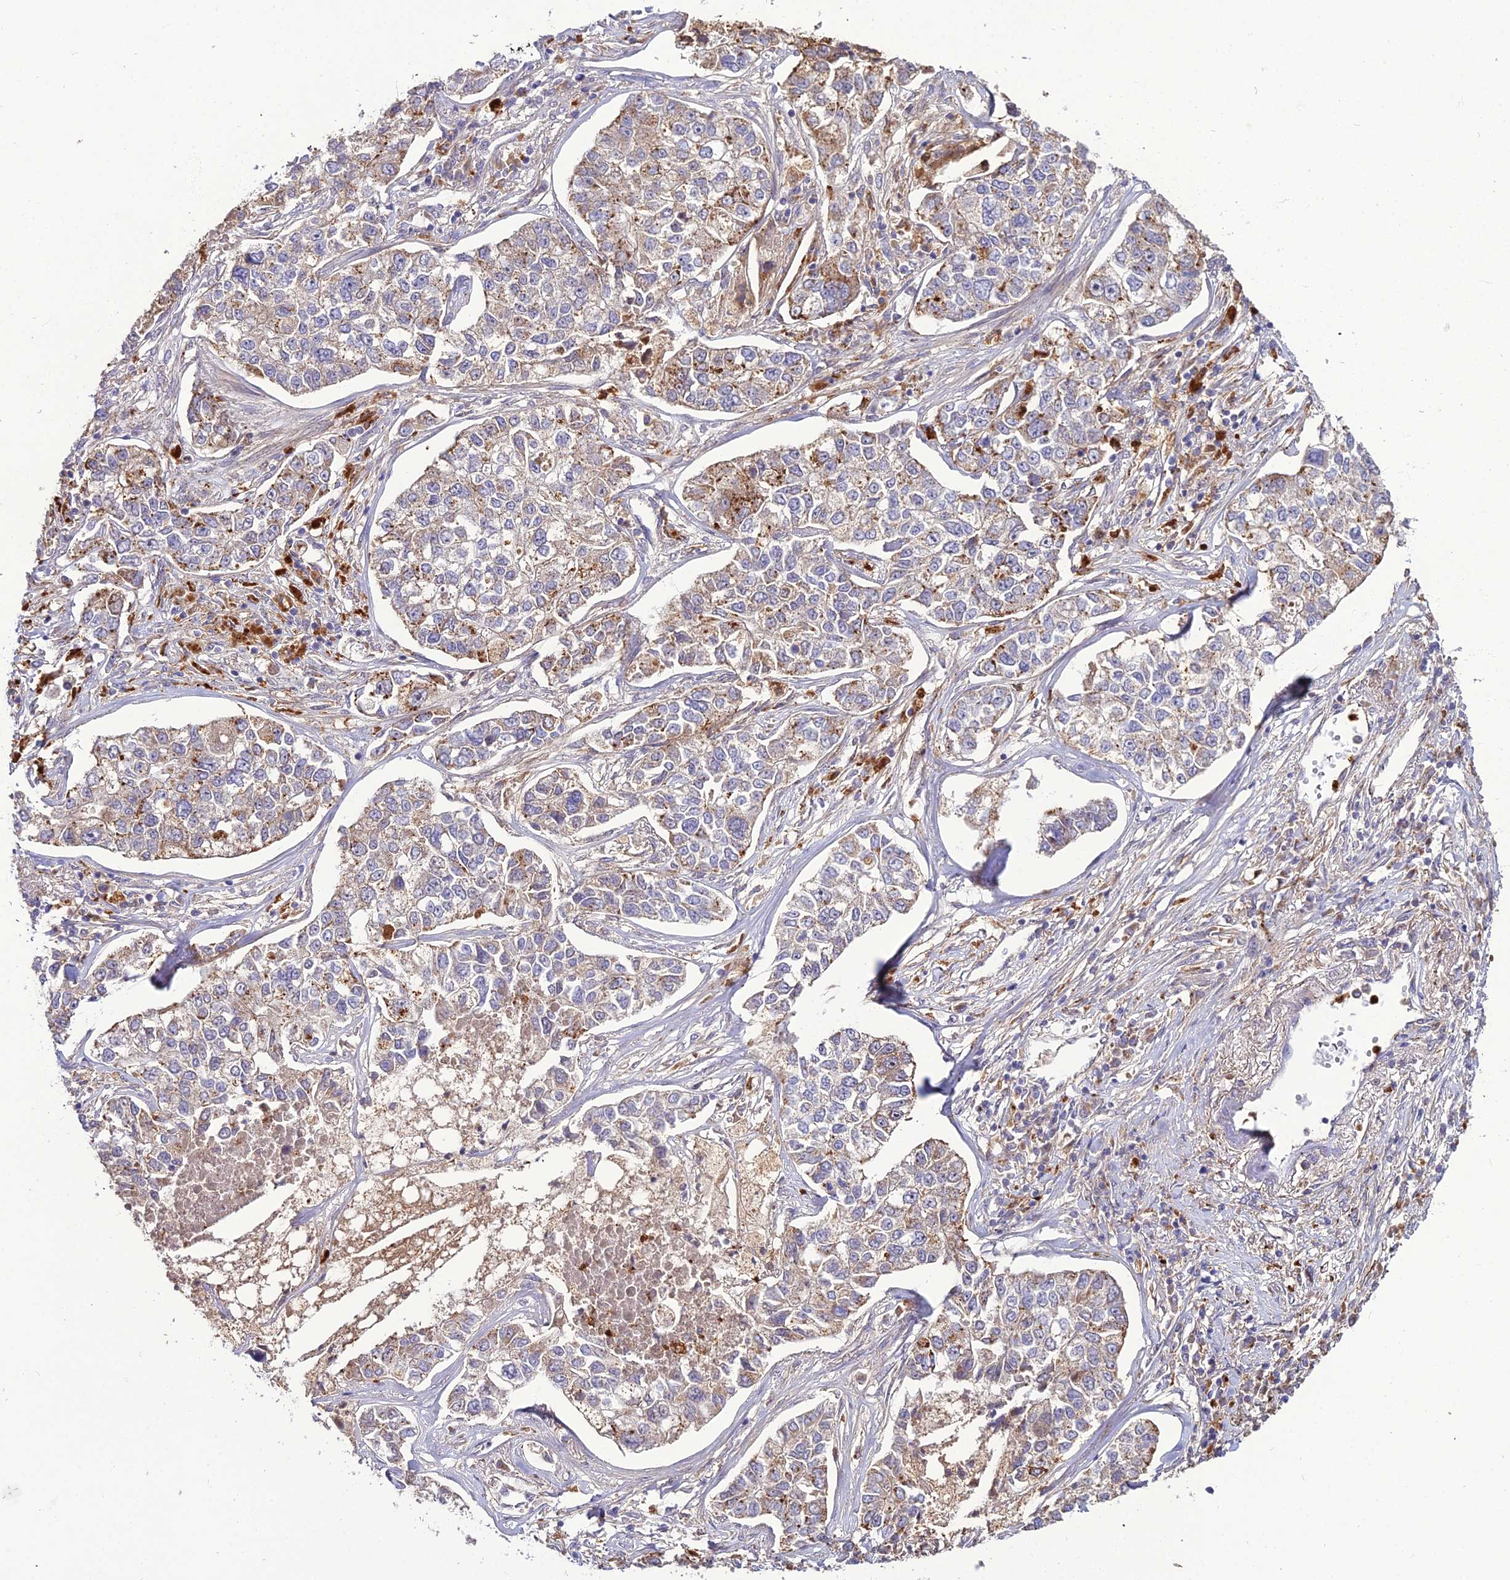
{"staining": {"intensity": "weak", "quantity": "25%-75%", "location": "cytoplasmic/membranous"}, "tissue": "lung cancer", "cell_type": "Tumor cells", "image_type": "cancer", "snomed": [{"axis": "morphology", "description": "Adenocarcinoma, NOS"}, {"axis": "topography", "description": "Lung"}], "caption": "Immunohistochemical staining of human lung cancer (adenocarcinoma) displays low levels of weak cytoplasmic/membranous staining in about 25%-75% of tumor cells.", "gene": "EID2", "patient": {"sex": "male", "age": 49}}